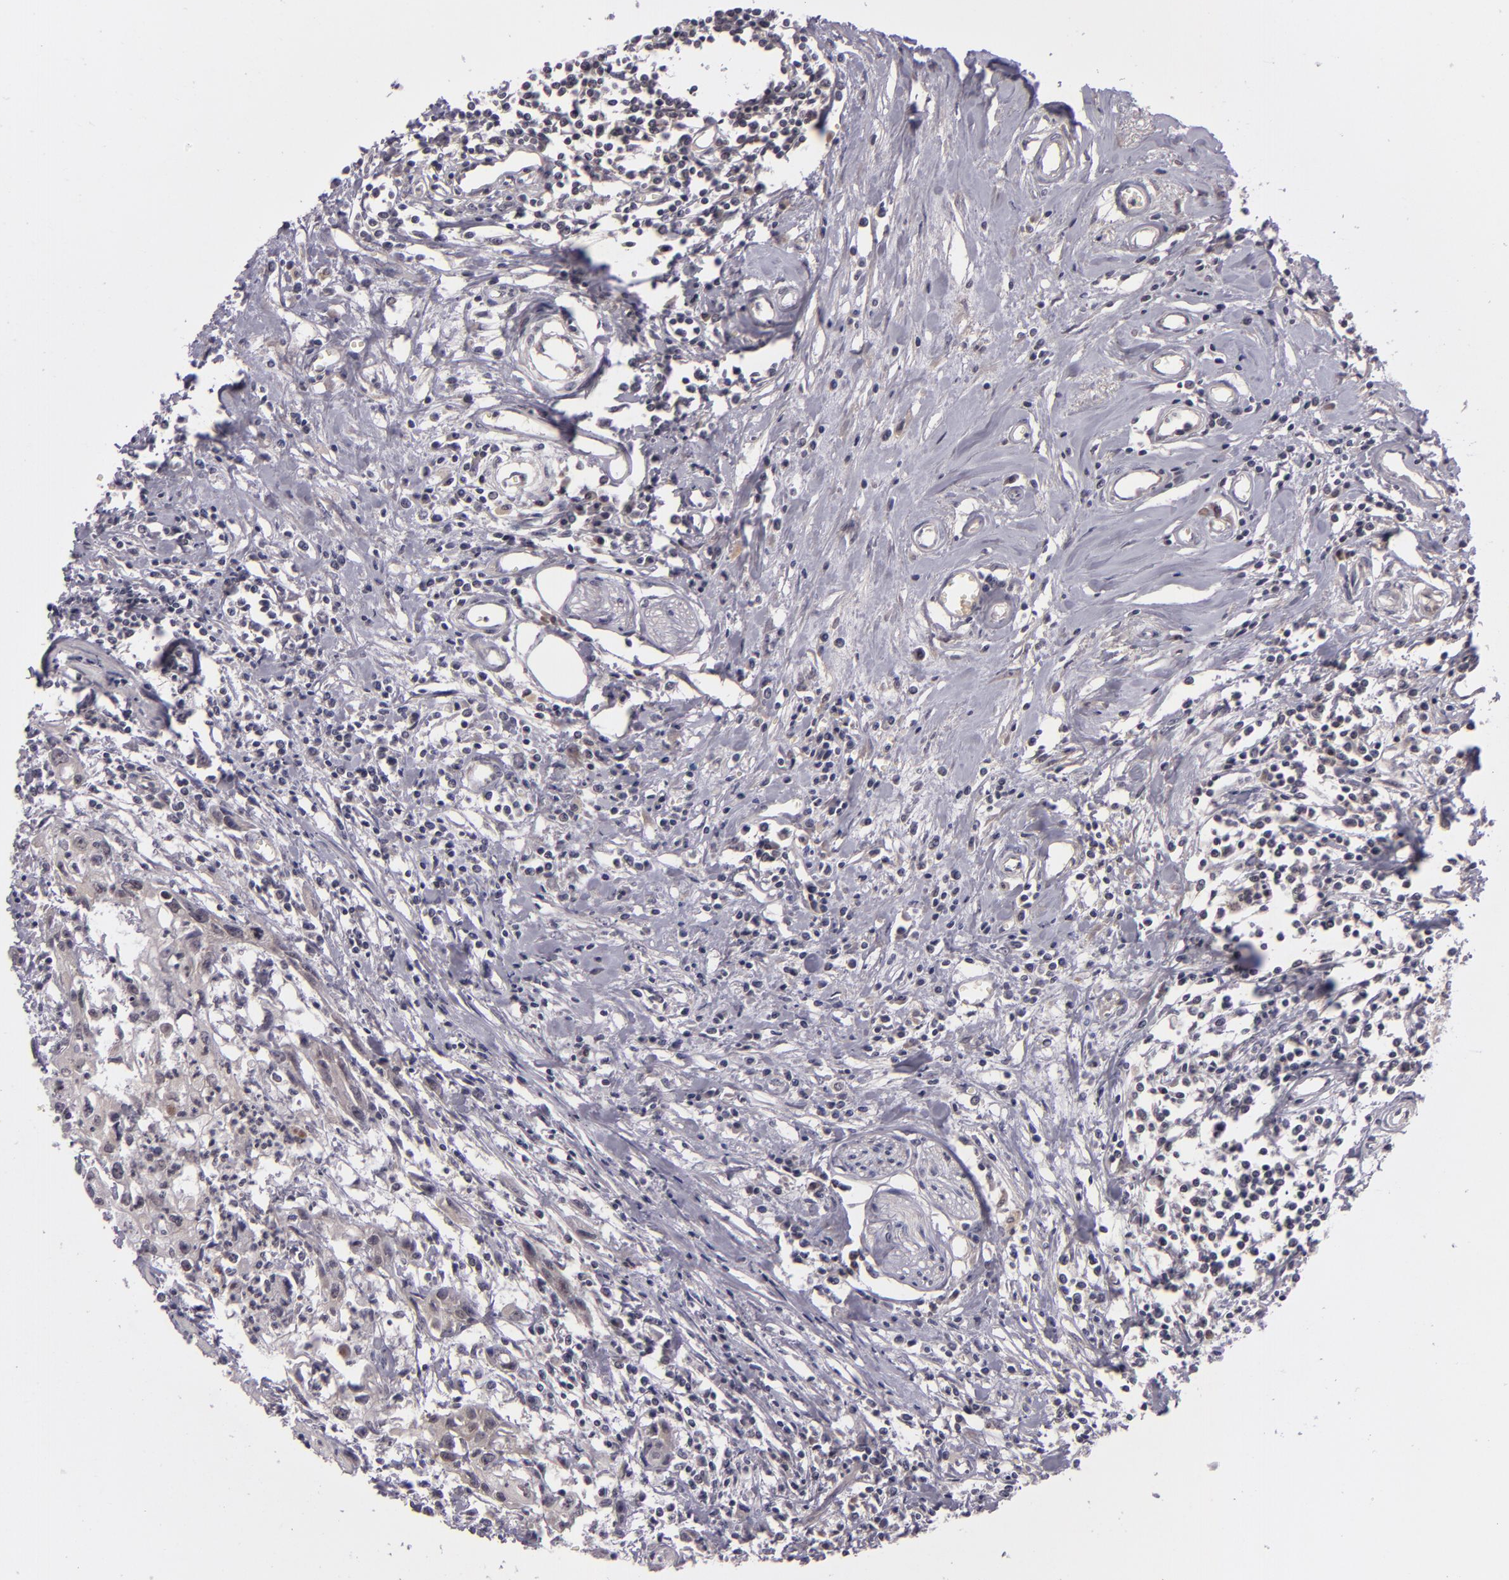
{"staining": {"intensity": "weak", "quantity": "25%-75%", "location": "cytoplasmic/membranous"}, "tissue": "urothelial cancer", "cell_type": "Tumor cells", "image_type": "cancer", "snomed": [{"axis": "morphology", "description": "Urothelial carcinoma, High grade"}, {"axis": "topography", "description": "Urinary bladder"}], "caption": "Urothelial cancer stained for a protein shows weak cytoplasmic/membranous positivity in tumor cells. Immunohistochemistry stains the protein of interest in brown and the nuclei are stained blue.", "gene": "CASP8", "patient": {"sex": "male", "age": 54}}